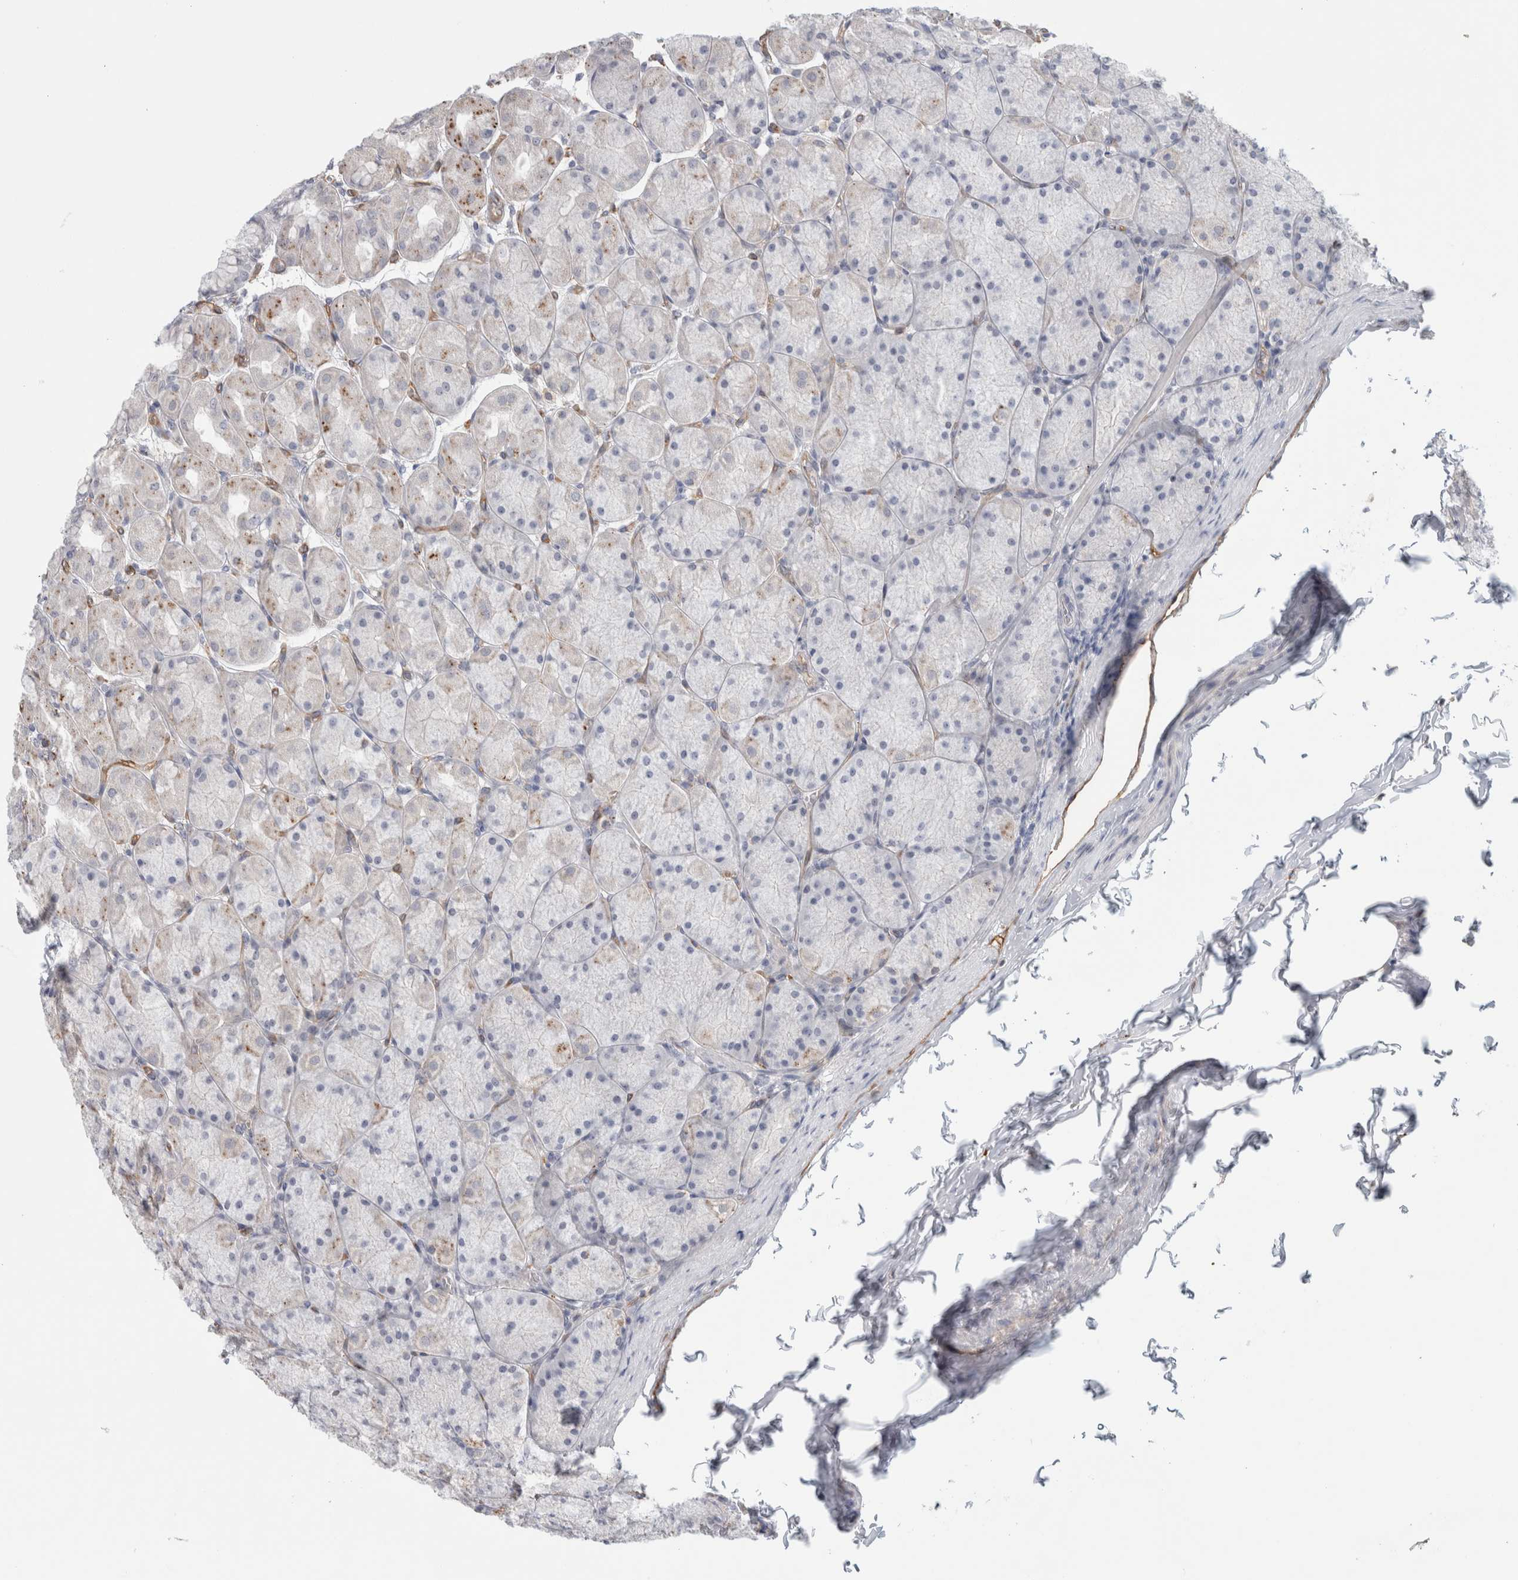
{"staining": {"intensity": "weak", "quantity": "25%-75%", "location": "cytoplasmic/membranous"}, "tissue": "stomach", "cell_type": "Glandular cells", "image_type": "normal", "snomed": [{"axis": "morphology", "description": "Normal tissue, NOS"}, {"axis": "topography", "description": "Stomach, upper"}], "caption": "Normal stomach was stained to show a protein in brown. There is low levels of weak cytoplasmic/membranous expression in about 25%-75% of glandular cells. (DAB IHC, brown staining for protein, blue staining for nuclei).", "gene": "ANKMY1", "patient": {"sex": "female", "age": 56}}